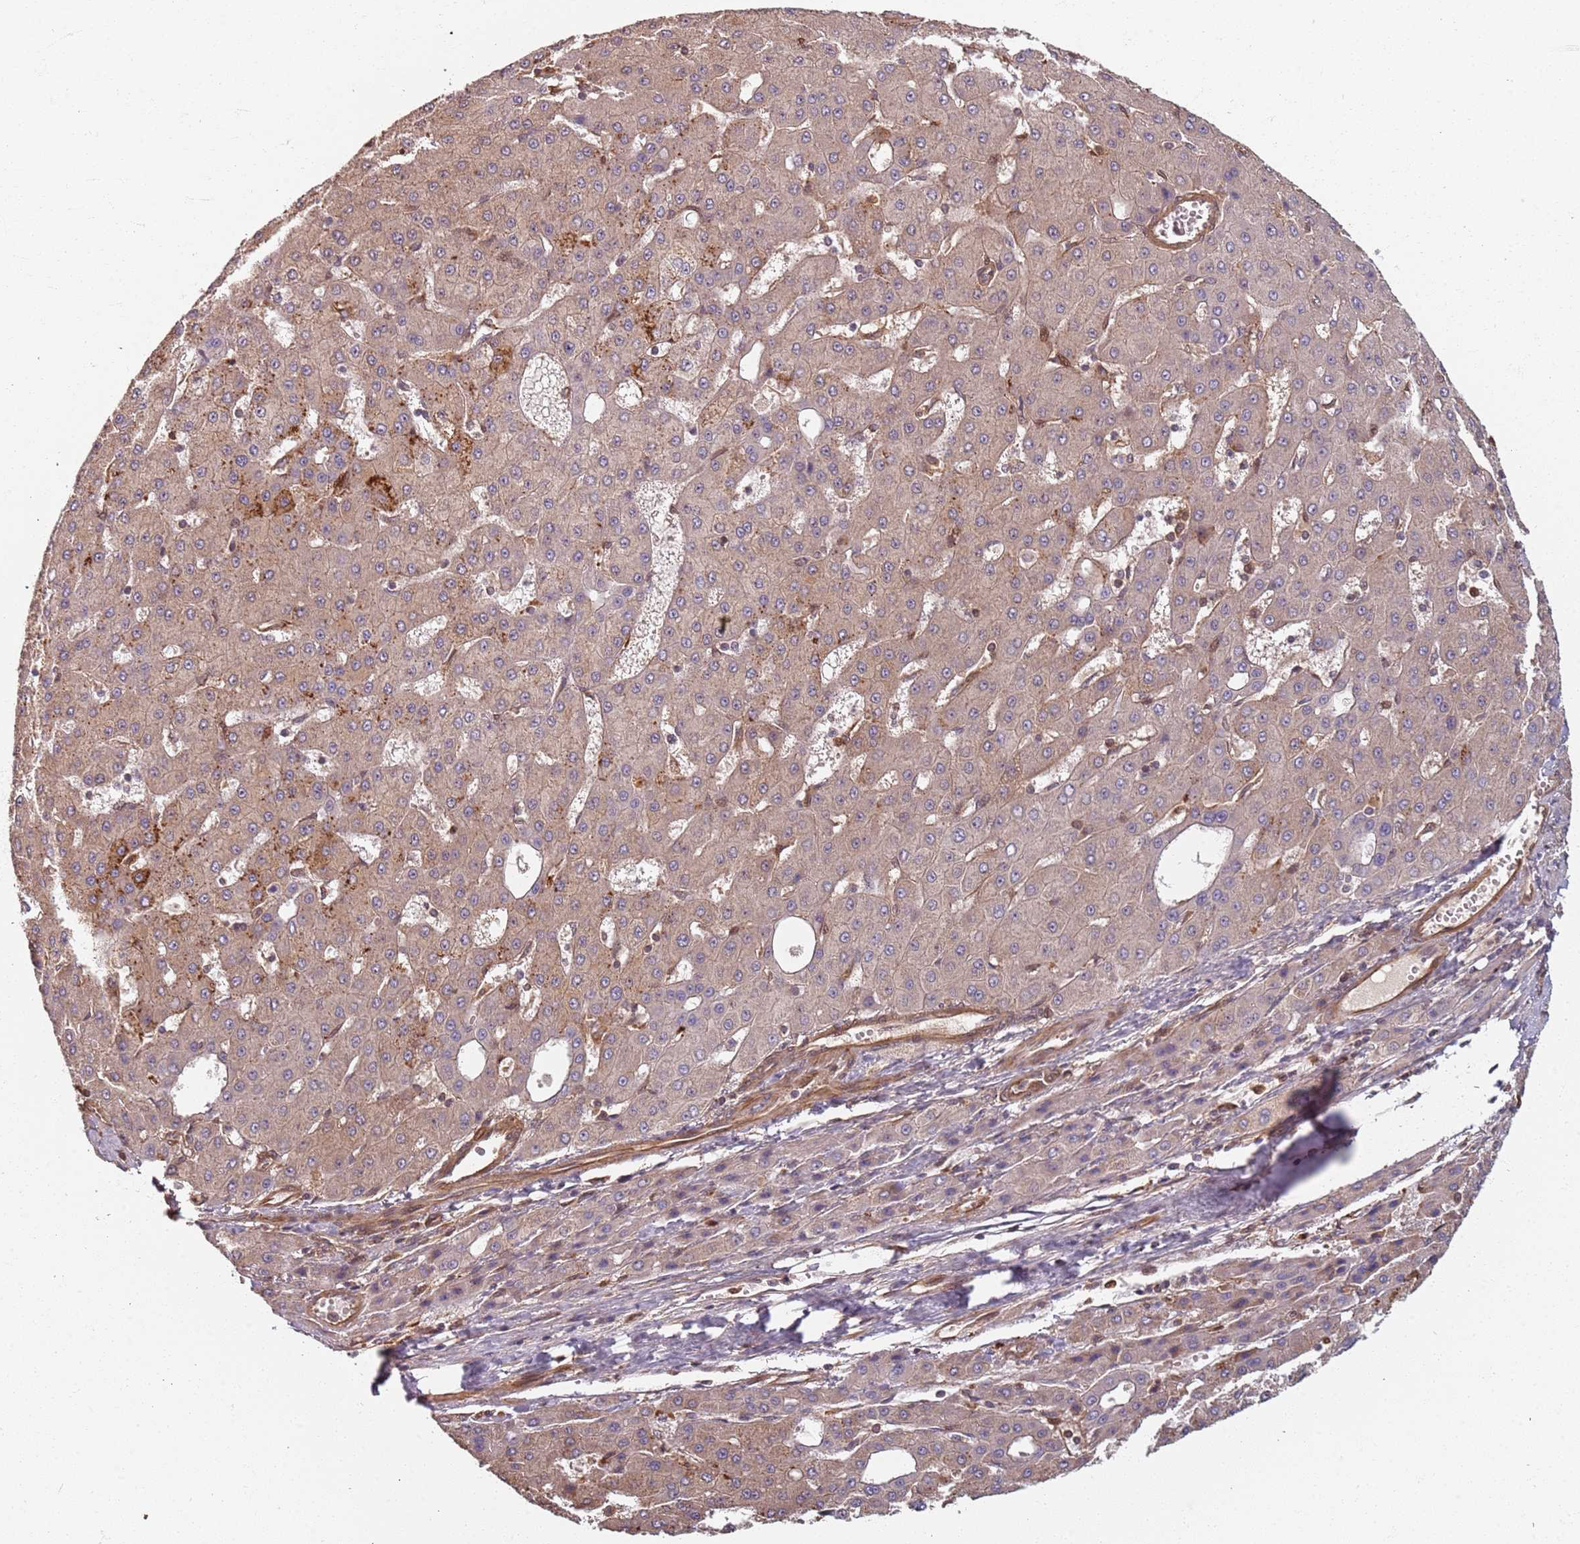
{"staining": {"intensity": "weak", "quantity": "25%-75%", "location": "cytoplasmic/membranous"}, "tissue": "liver cancer", "cell_type": "Tumor cells", "image_type": "cancer", "snomed": [{"axis": "morphology", "description": "Carcinoma, Hepatocellular, NOS"}, {"axis": "topography", "description": "Liver"}], "caption": "Liver cancer tissue demonstrates weak cytoplasmic/membranous staining in approximately 25%-75% of tumor cells (DAB (3,3'-diaminobenzidine) = brown stain, brightfield microscopy at high magnification).", "gene": "SDCCAG8", "patient": {"sex": "male", "age": 47}}